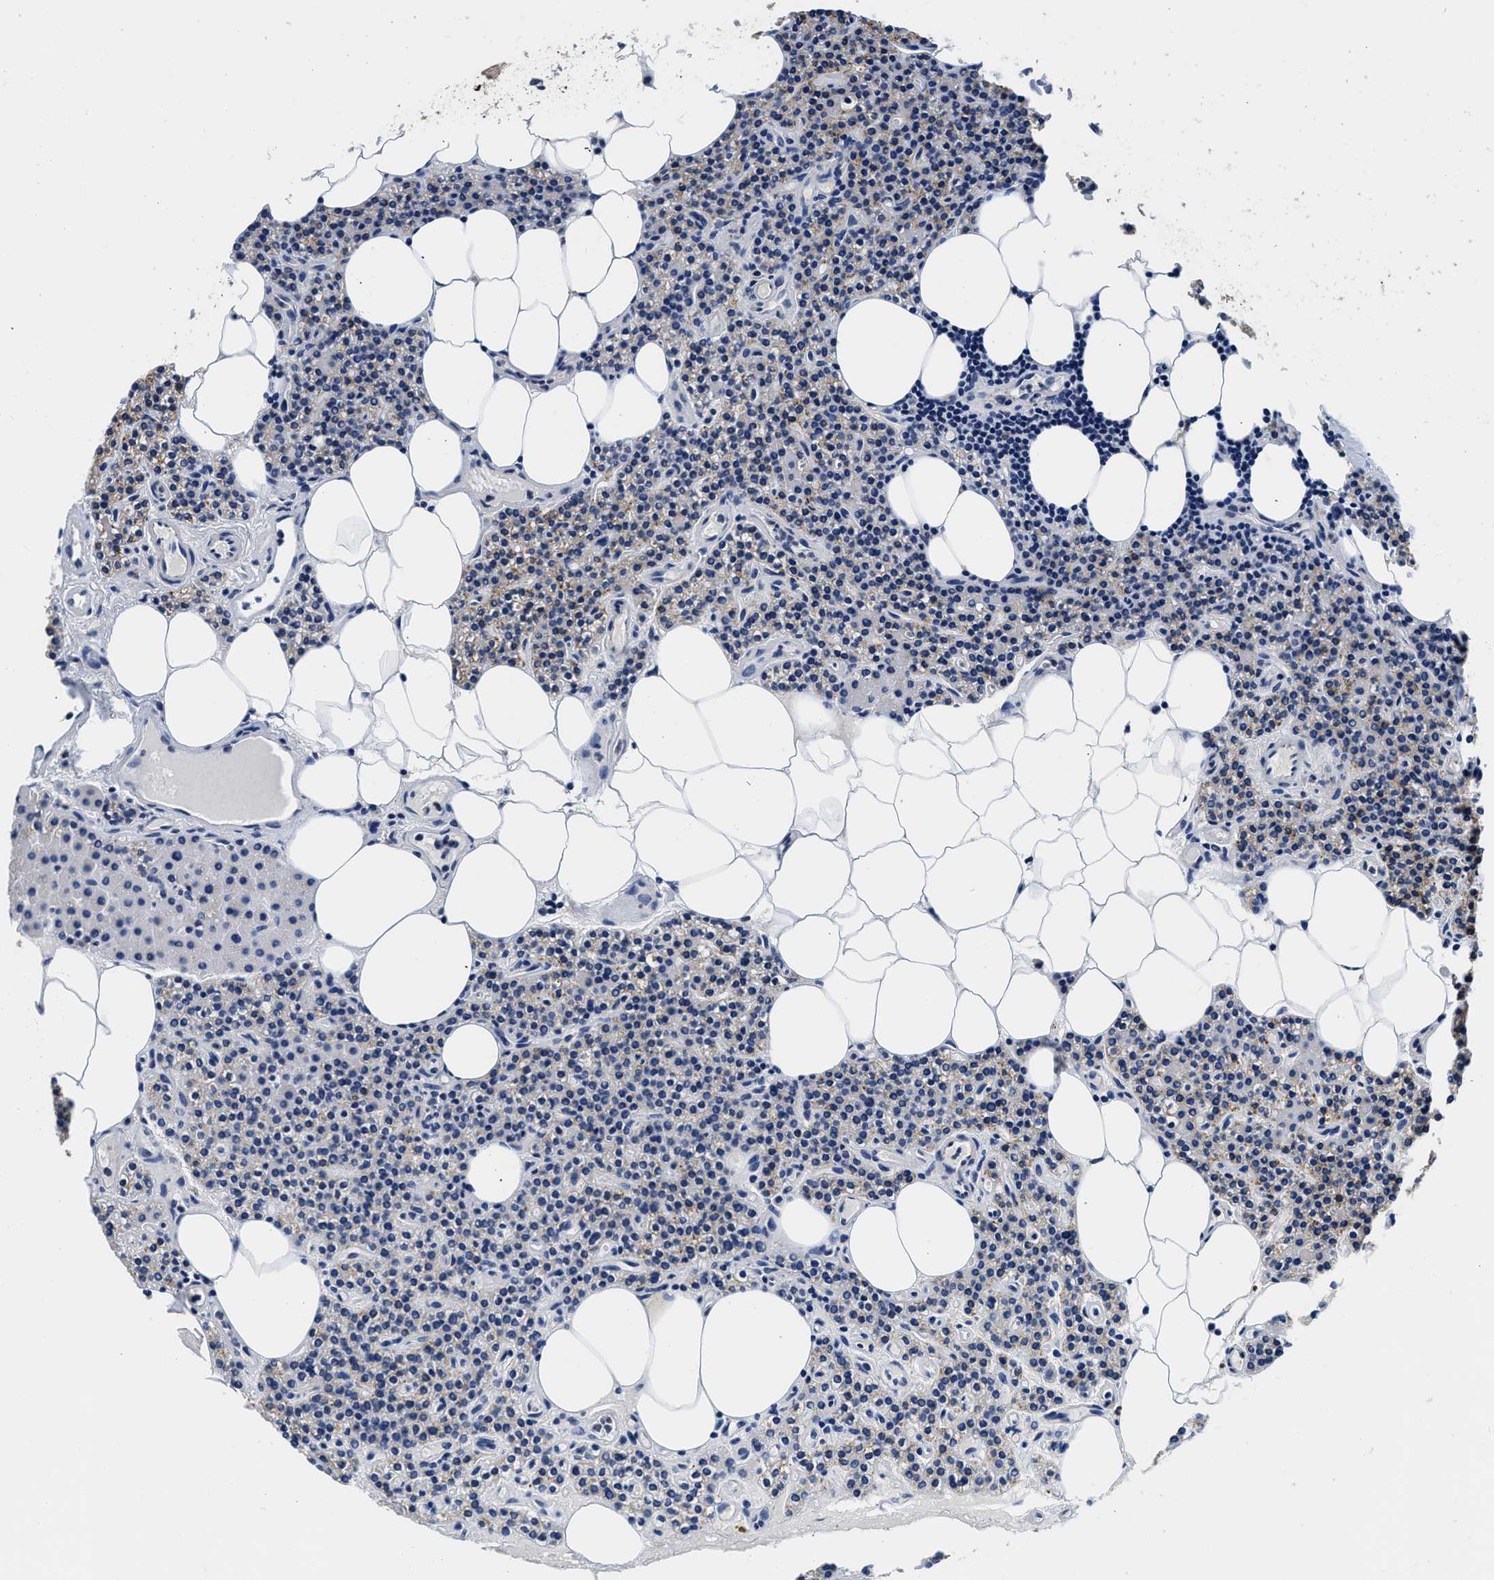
{"staining": {"intensity": "negative", "quantity": "none", "location": "none"}, "tissue": "parathyroid gland", "cell_type": "Glandular cells", "image_type": "normal", "snomed": [{"axis": "morphology", "description": "Normal tissue, NOS"}, {"axis": "morphology", "description": "Adenoma, NOS"}, {"axis": "topography", "description": "Parathyroid gland"}], "caption": "High magnification brightfield microscopy of unremarkable parathyroid gland stained with DAB (3,3'-diaminobenzidine) (brown) and counterstained with hematoxylin (blue): glandular cells show no significant staining.", "gene": "GRN", "patient": {"sex": "female", "age": 70}}